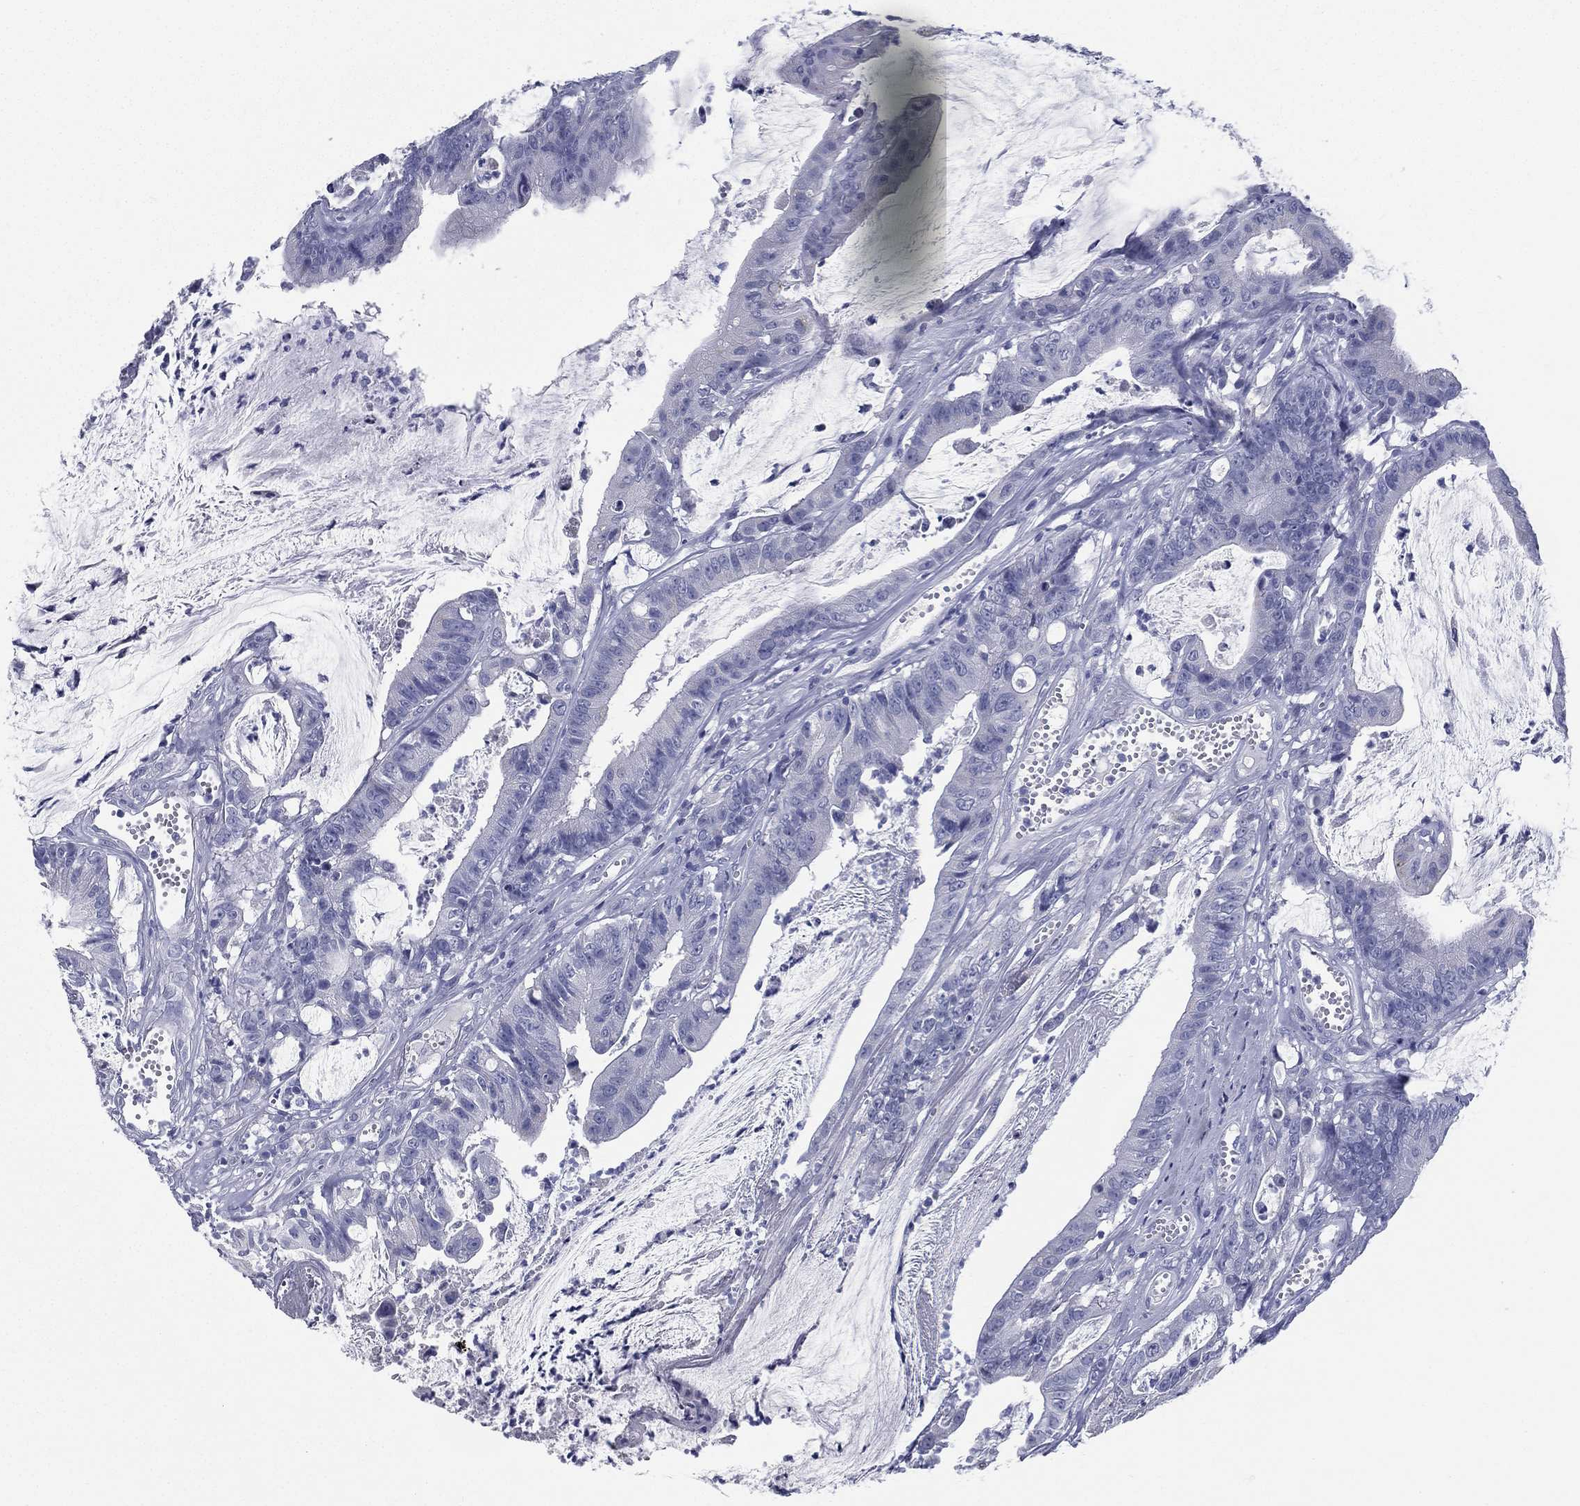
{"staining": {"intensity": "negative", "quantity": "none", "location": "none"}, "tissue": "colorectal cancer", "cell_type": "Tumor cells", "image_type": "cancer", "snomed": [{"axis": "morphology", "description": "Adenocarcinoma, NOS"}, {"axis": "topography", "description": "Colon"}], "caption": "Immunohistochemistry (IHC) photomicrograph of human colorectal cancer (adenocarcinoma) stained for a protein (brown), which displays no staining in tumor cells.", "gene": "RSPH4A", "patient": {"sex": "female", "age": 69}}